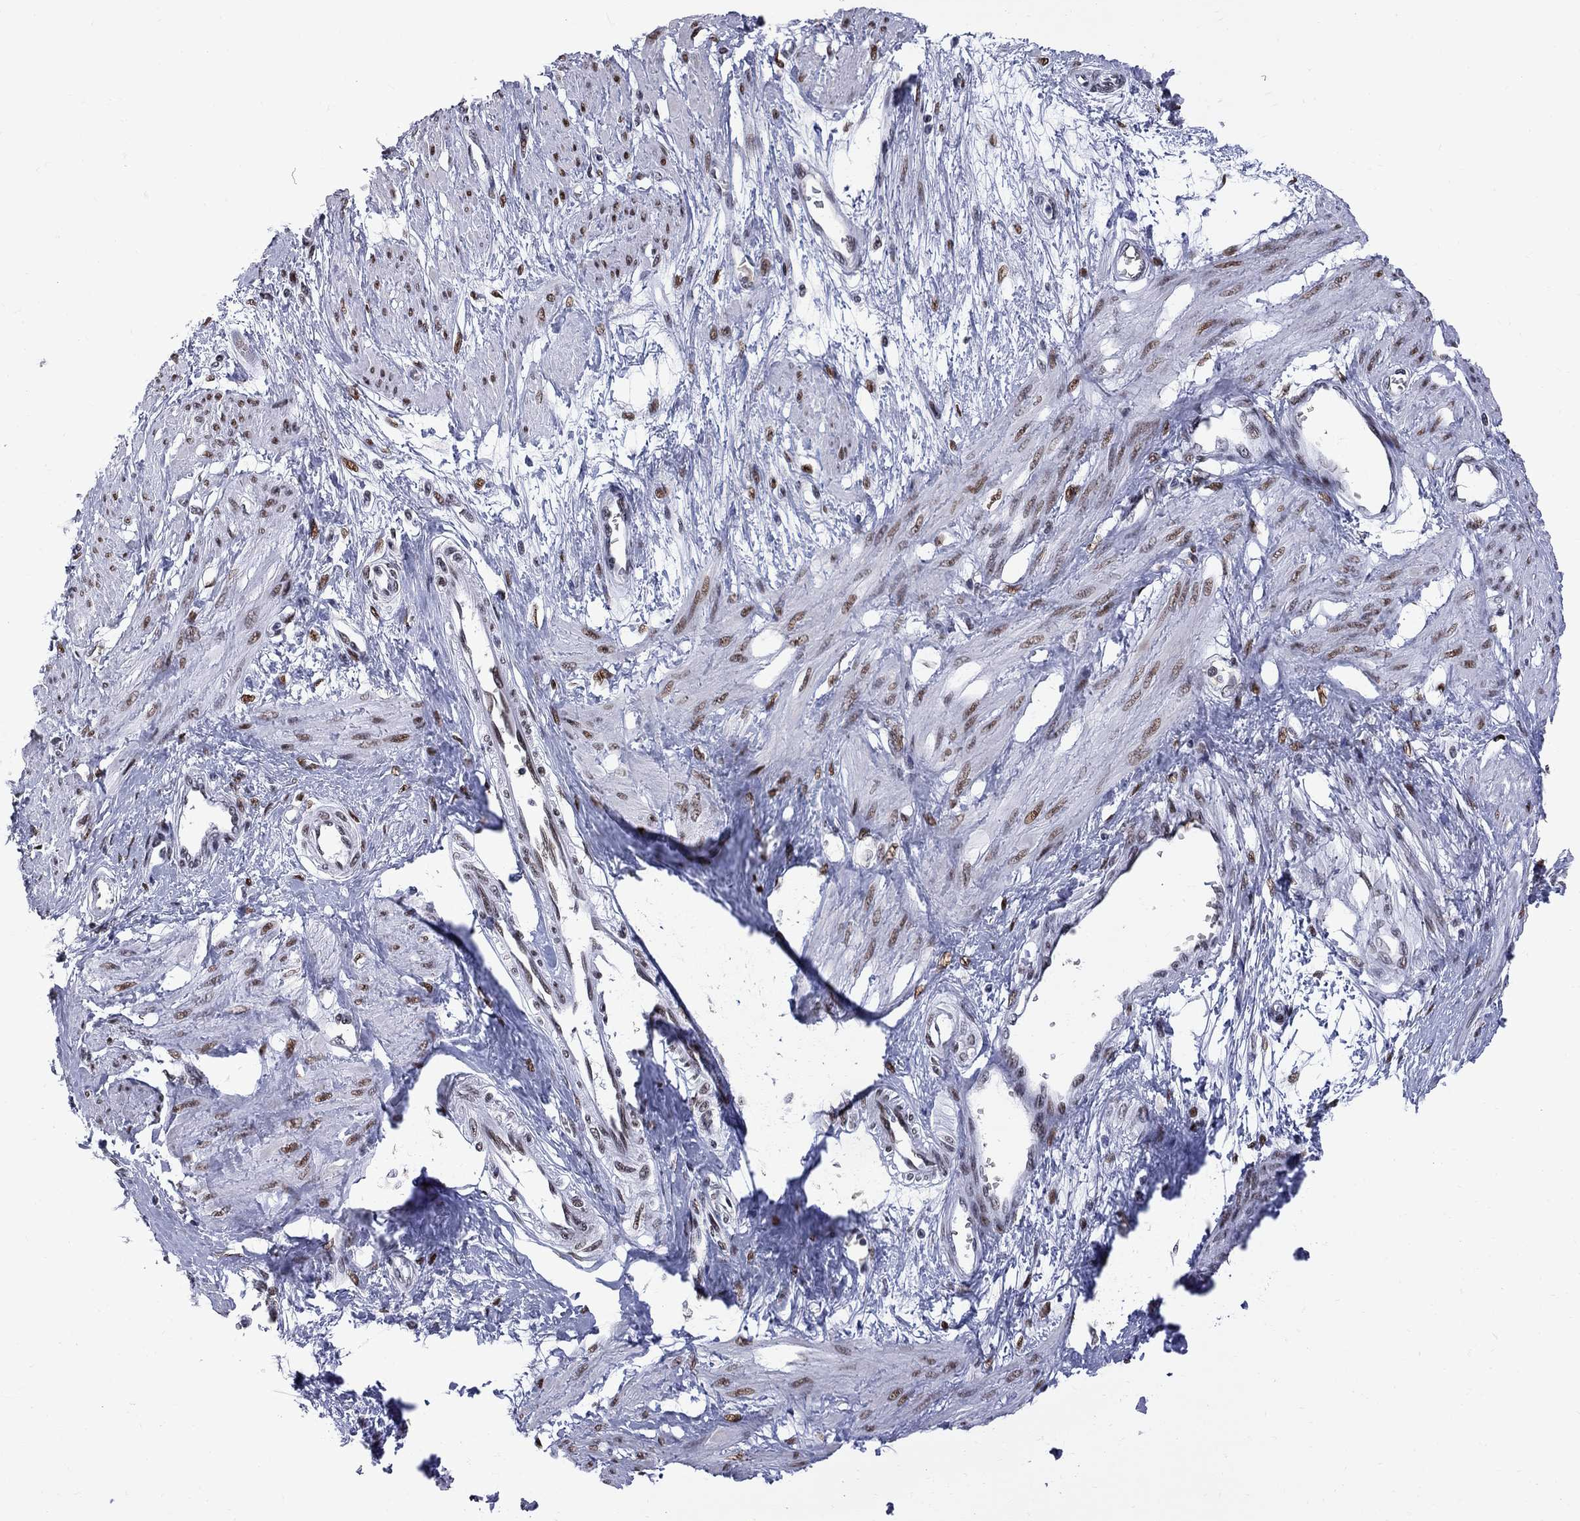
{"staining": {"intensity": "strong", "quantity": ">75%", "location": "nuclear"}, "tissue": "smooth muscle", "cell_type": "Smooth muscle cells", "image_type": "normal", "snomed": [{"axis": "morphology", "description": "Normal tissue, NOS"}, {"axis": "topography", "description": "Smooth muscle"}, {"axis": "topography", "description": "Uterus"}], "caption": "A high amount of strong nuclear staining is seen in approximately >75% of smooth muscle cells in unremarkable smooth muscle.", "gene": "ZBTB47", "patient": {"sex": "female", "age": 39}}